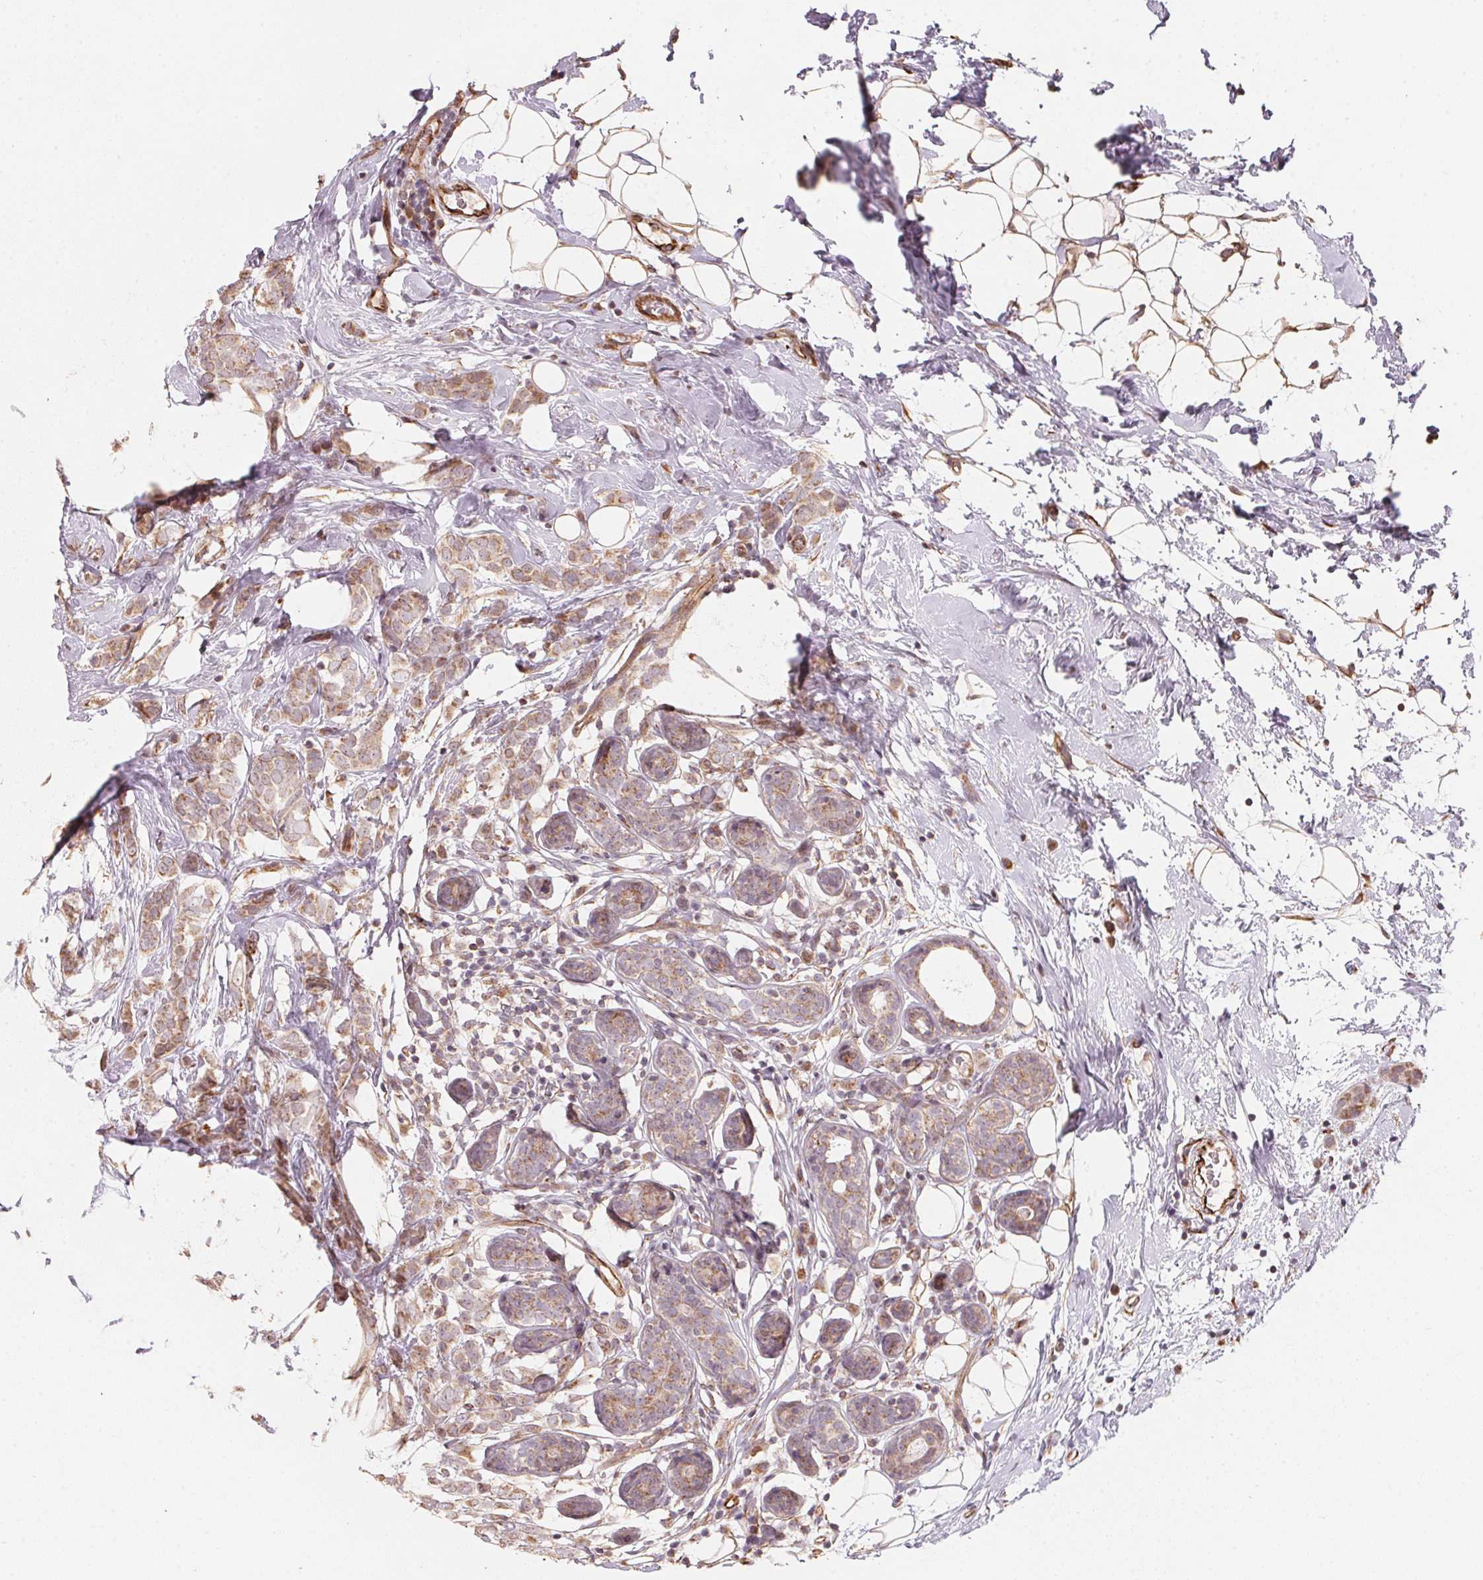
{"staining": {"intensity": "weak", "quantity": ">75%", "location": "cytoplasmic/membranous"}, "tissue": "breast cancer", "cell_type": "Tumor cells", "image_type": "cancer", "snomed": [{"axis": "morphology", "description": "Lobular carcinoma"}, {"axis": "topography", "description": "Breast"}], "caption": "Protein staining exhibits weak cytoplasmic/membranous staining in approximately >75% of tumor cells in breast cancer (lobular carcinoma). The staining is performed using DAB brown chromogen to label protein expression. The nuclei are counter-stained blue using hematoxylin.", "gene": "TSPAN12", "patient": {"sex": "female", "age": 49}}